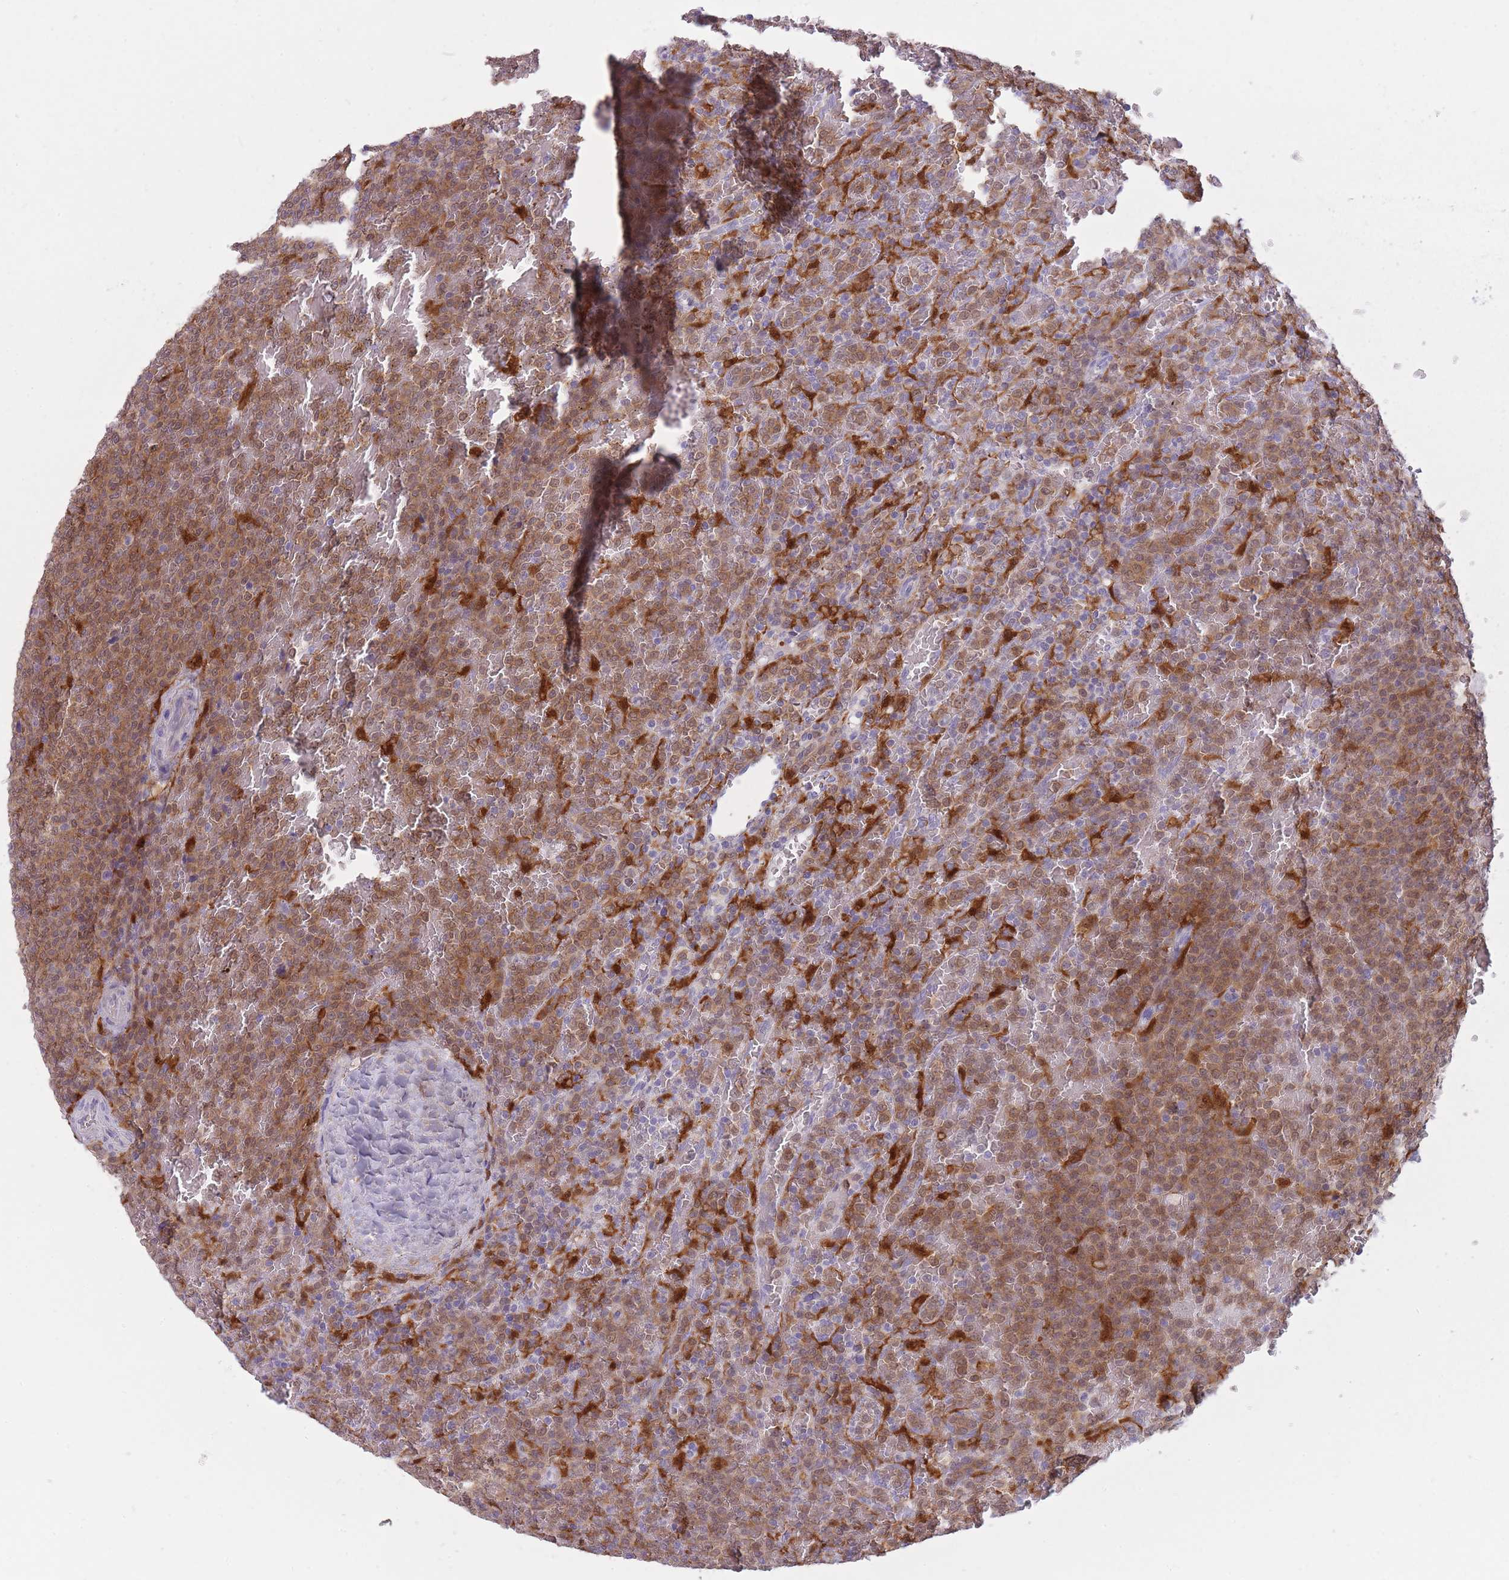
{"staining": {"intensity": "moderate", "quantity": ">75%", "location": "cytoplasmic/membranous,nuclear"}, "tissue": "lymphoma", "cell_type": "Tumor cells", "image_type": "cancer", "snomed": [{"axis": "morphology", "description": "Malignant lymphoma, non-Hodgkin's type, Low grade"}, {"axis": "topography", "description": "Spleen"}], "caption": "Immunohistochemical staining of low-grade malignant lymphoma, non-Hodgkin's type exhibits medium levels of moderate cytoplasmic/membranous and nuclear expression in about >75% of tumor cells.", "gene": "LGALS9", "patient": {"sex": "male", "age": 60}}